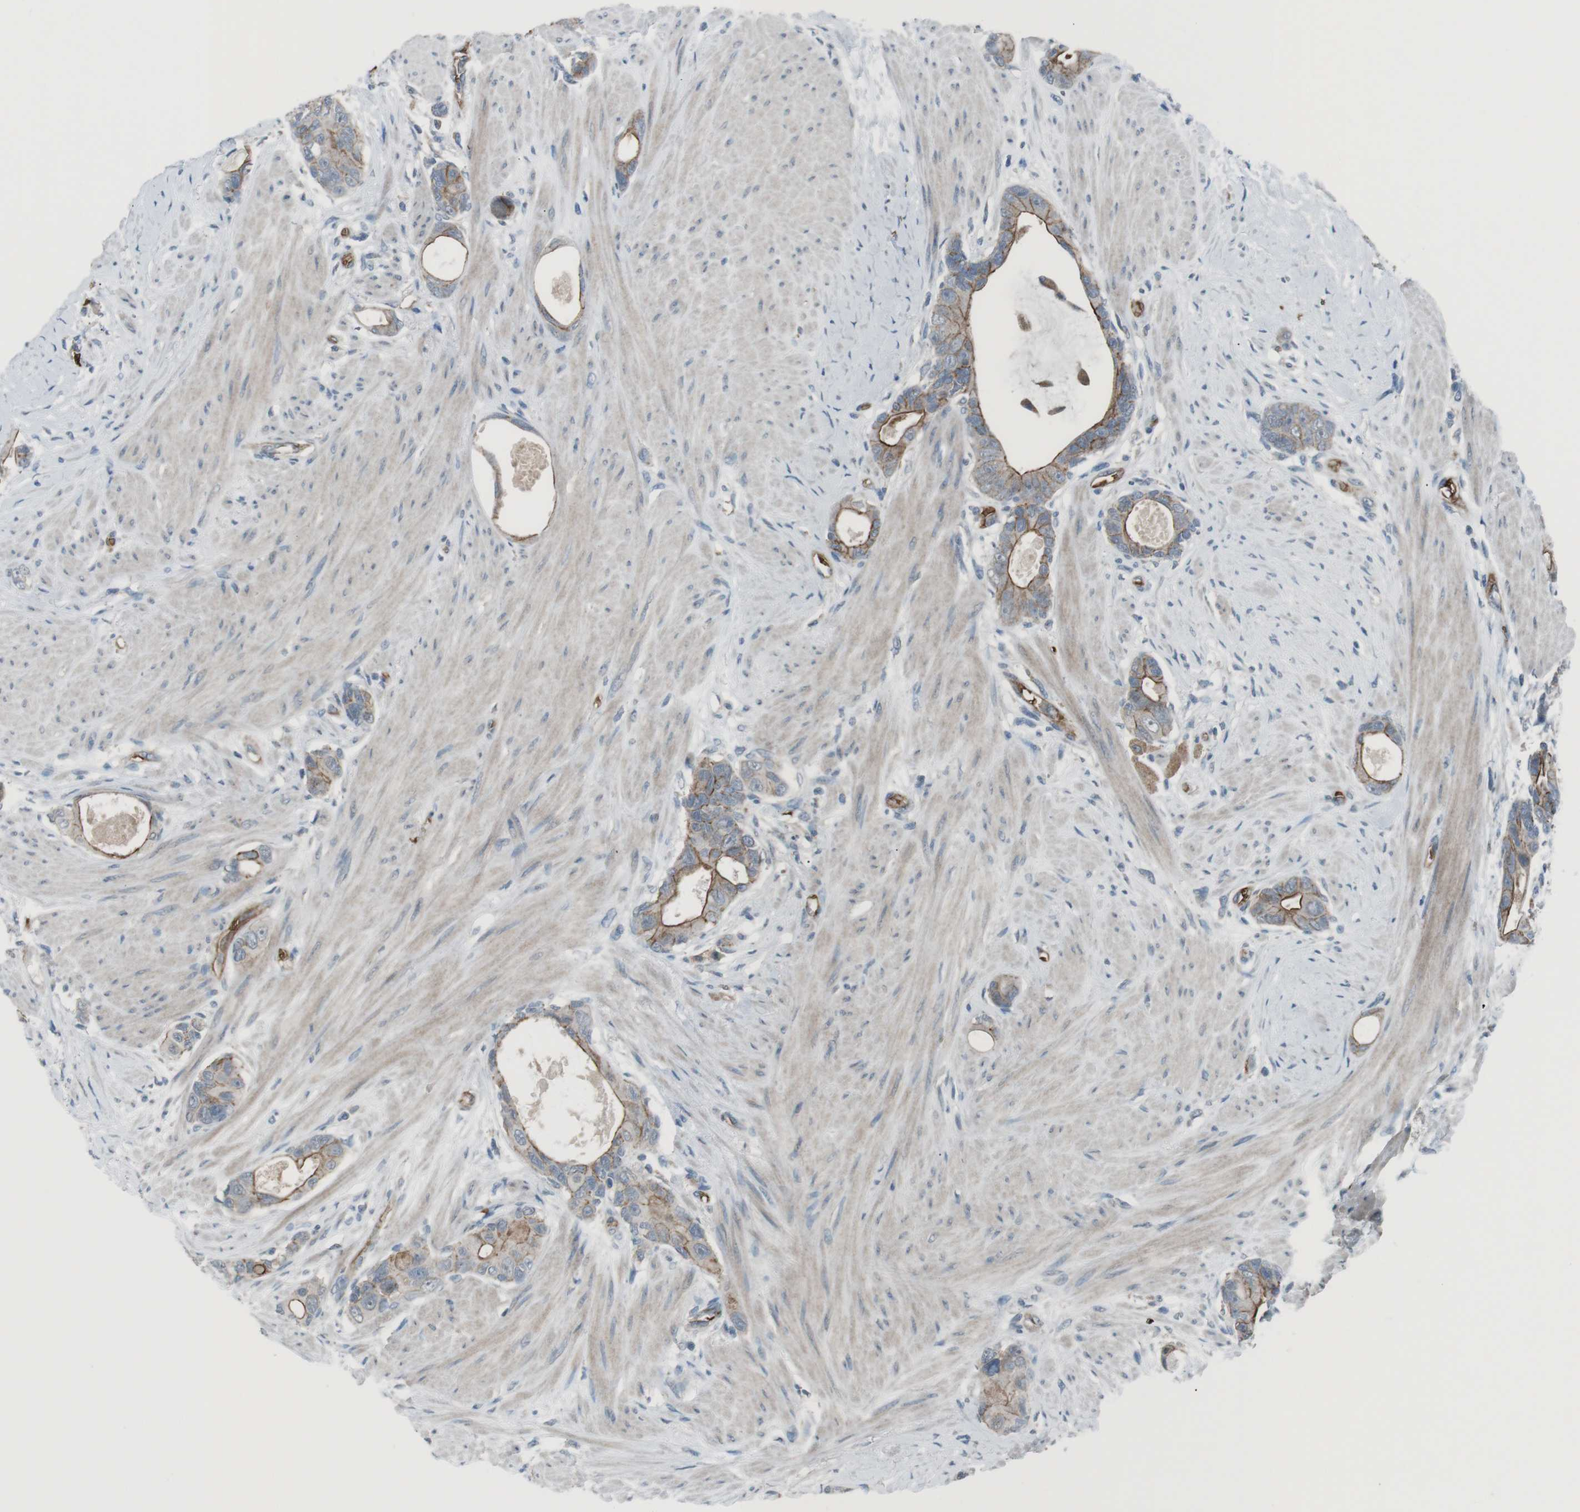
{"staining": {"intensity": "moderate", "quantity": "25%-75%", "location": "cytoplasmic/membranous"}, "tissue": "colorectal cancer", "cell_type": "Tumor cells", "image_type": "cancer", "snomed": [{"axis": "morphology", "description": "Adenocarcinoma, NOS"}, {"axis": "topography", "description": "Rectum"}], "caption": "Colorectal cancer (adenocarcinoma) was stained to show a protein in brown. There is medium levels of moderate cytoplasmic/membranous expression in approximately 25%-75% of tumor cells.", "gene": "SPTA1", "patient": {"sex": "male", "age": 51}}